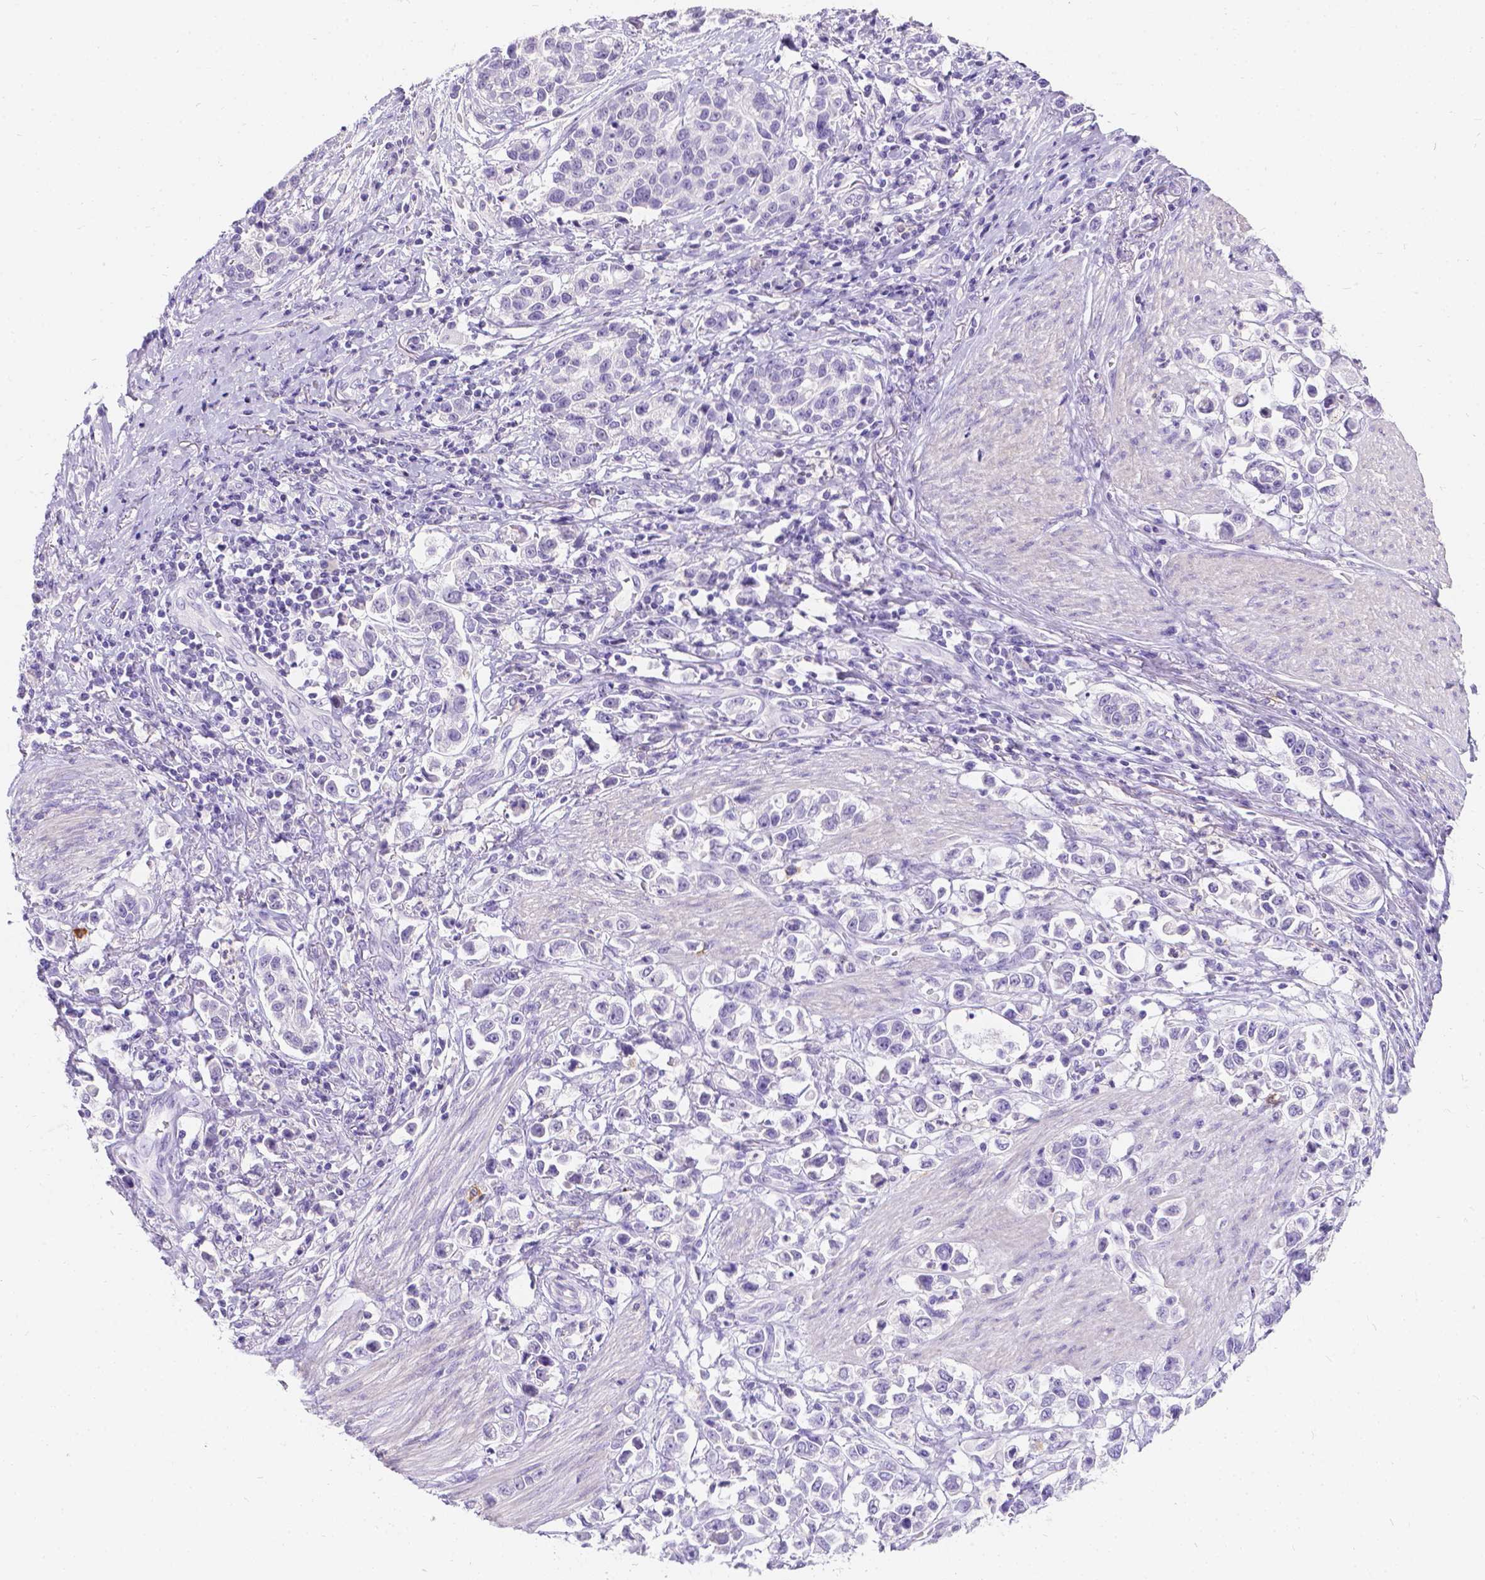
{"staining": {"intensity": "negative", "quantity": "none", "location": "none"}, "tissue": "stomach cancer", "cell_type": "Tumor cells", "image_type": "cancer", "snomed": [{"axis": "morphology", "description": "Adenocarcinoma, NOS"}, {"axis": "topography", "description": "Stomach"}], "caption": "This image is of adenocarcinoma (stomach) stained with immunohistochemistry (IHC) to label a protein in brown with the nuclei are counter-stained blue. There is no expression in tumor cells.", "gene": "GNRHR", "patient": {"sex": "male", "age": 93}}